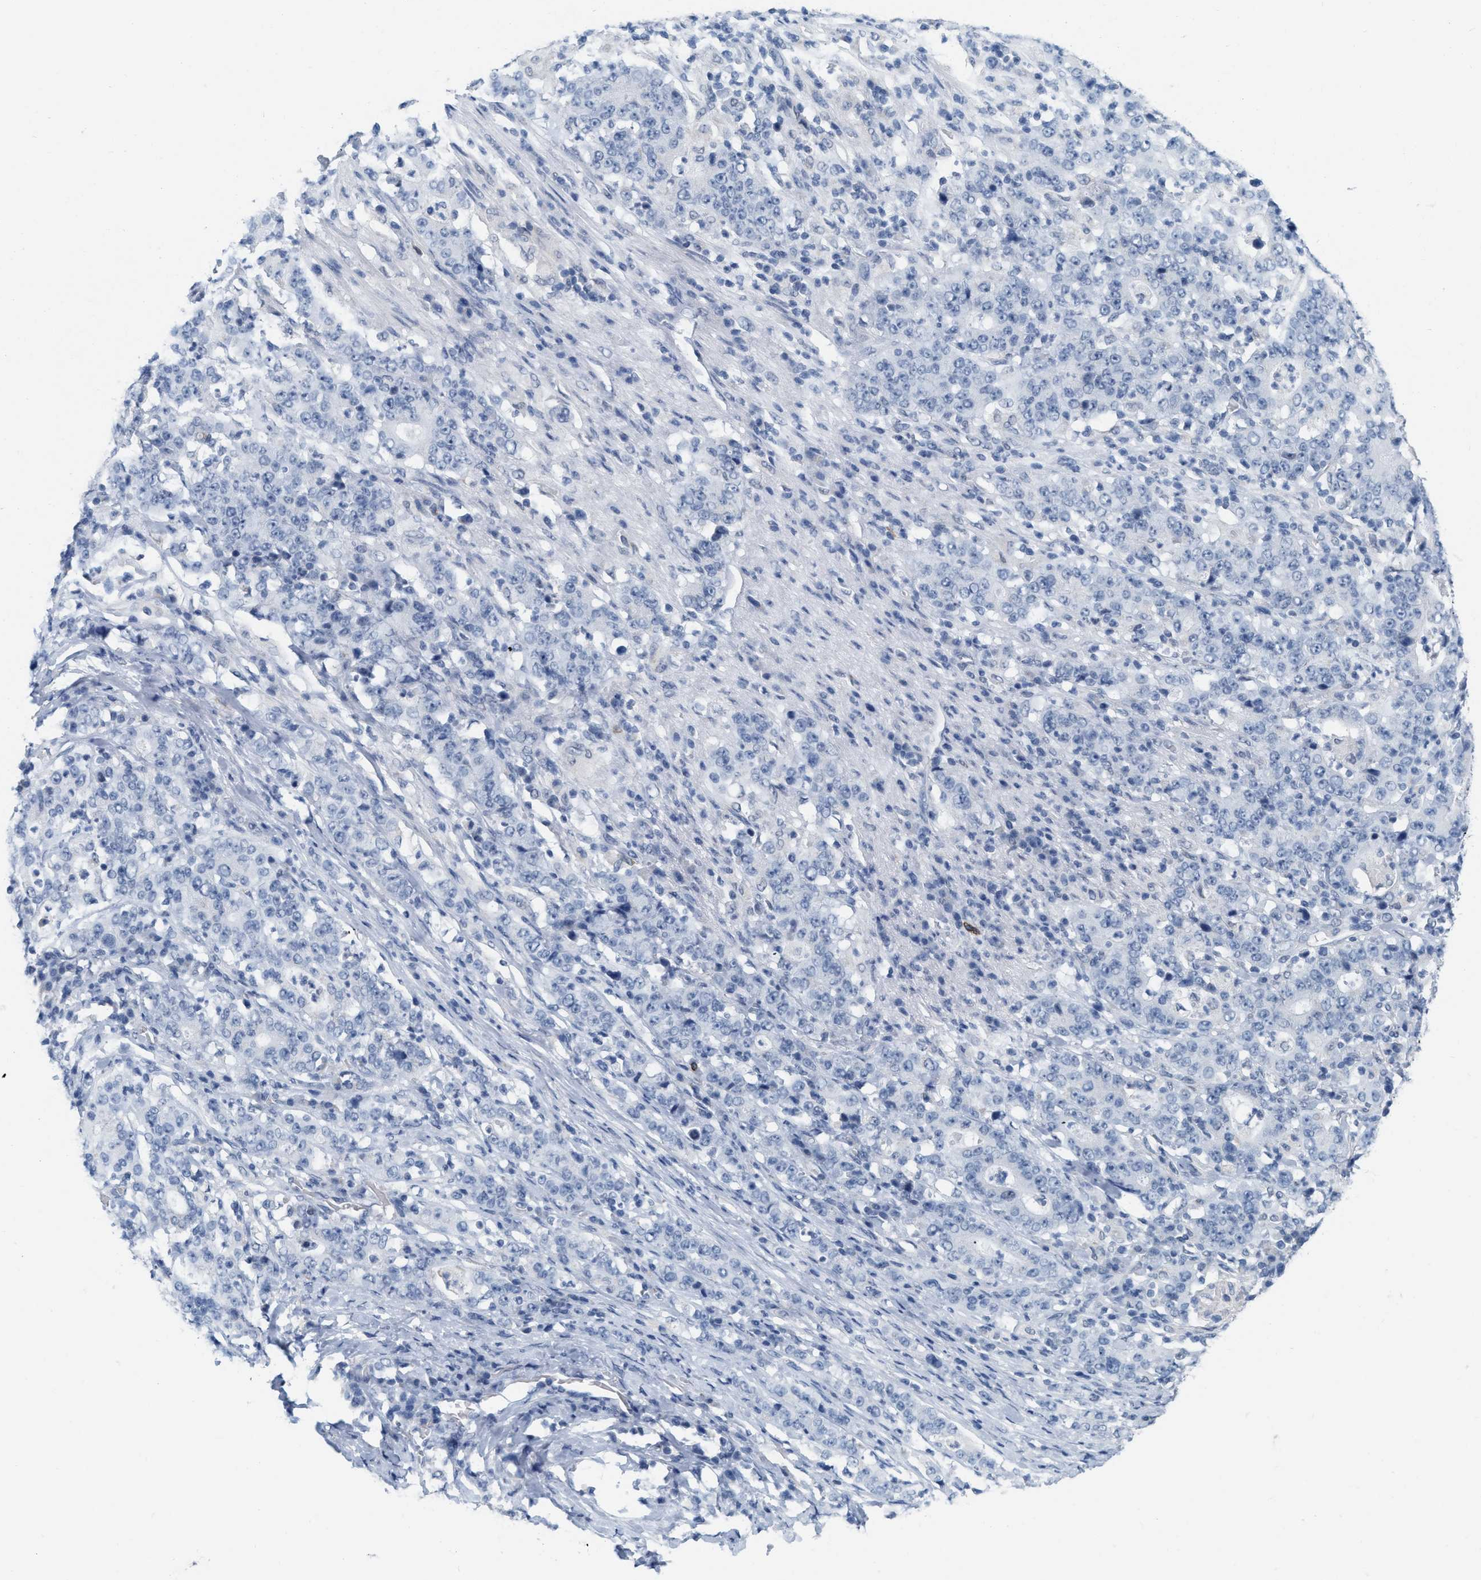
{"staining": {"intensity": "negative", "quantity": "none", "location": "none"}, "tissue": "stomach cancer", "cell_type": "Tumor cells", "image_type": "cancer", "snomed": [{"axis": "morphology", "description": "Normal tissue, NOS"}, {"axis": "morphology", "description": "Adenocarcinoma, NOS"}, {"axis": "topography", "description": "Stomach, upper"}, {"axis": "topography", "description": "Stomach"}], "caption": "A micrograph of stomach adenocarcinoma stained for a protein displays no brown staining in tumor cells.", "gene": "XIRP1", "patient": {"sex": "male", "age": 59}}